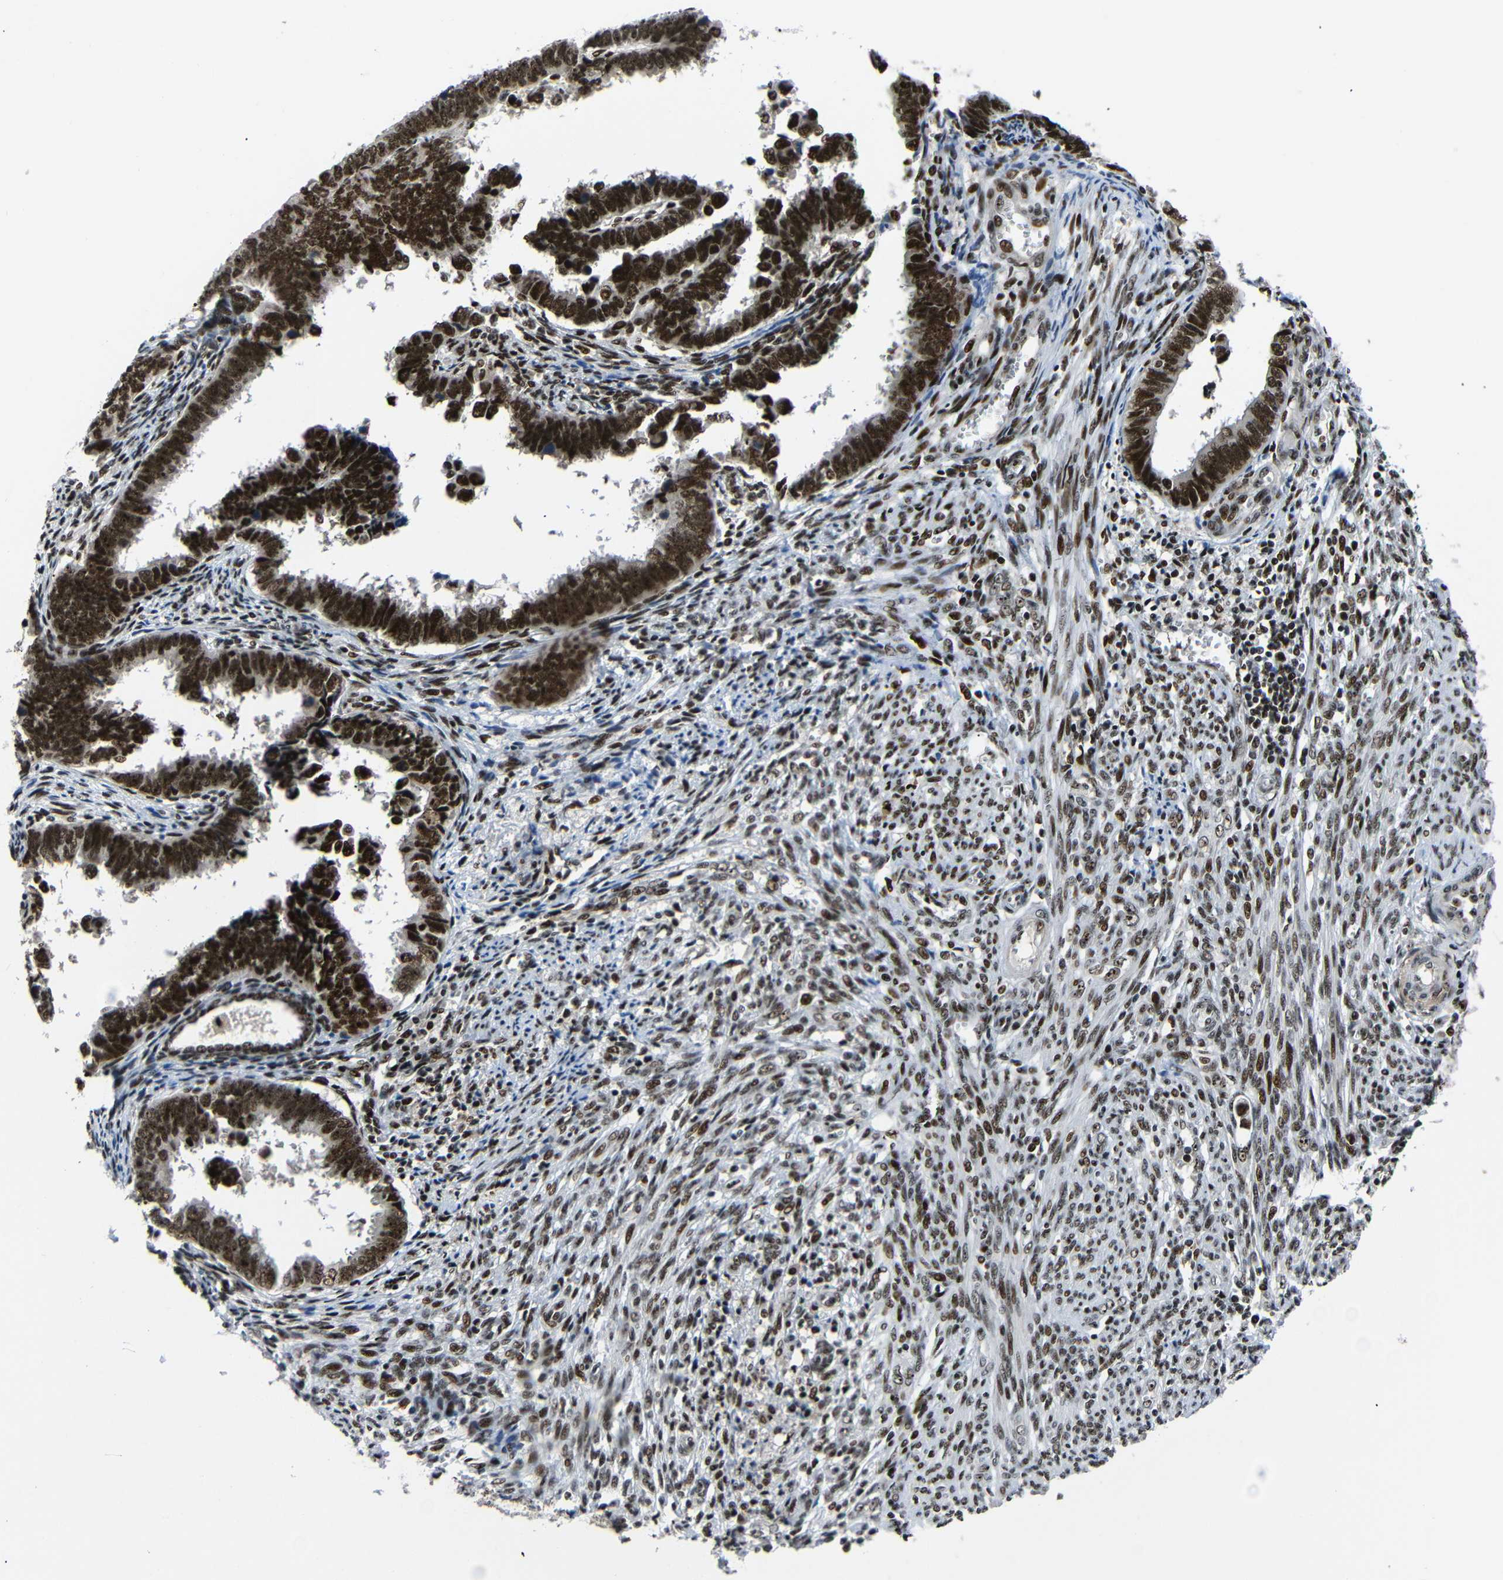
{"staining": {"intensity": "strong", "quantity": ">75%", "location": "nuclear"}, "tissue": "endometrial cancer", "cell_type": "Tumor cells", "image_type": "cancer", "snomed": [{"axis": "morphology", "description": "Adenocarcinoma, NOS"}, {"axis": "topography", "description": "Endometrium"}], "caption": "Tumor cells reveal high levels of strong nuclear expression in about >75% of cells in endometrial cancer (adenocarcinoma). (Brightfield microscopy of DAB IHC at high magnification).", "gene": "SETDB2", "patient": {"sex": "female", "age": 75}}